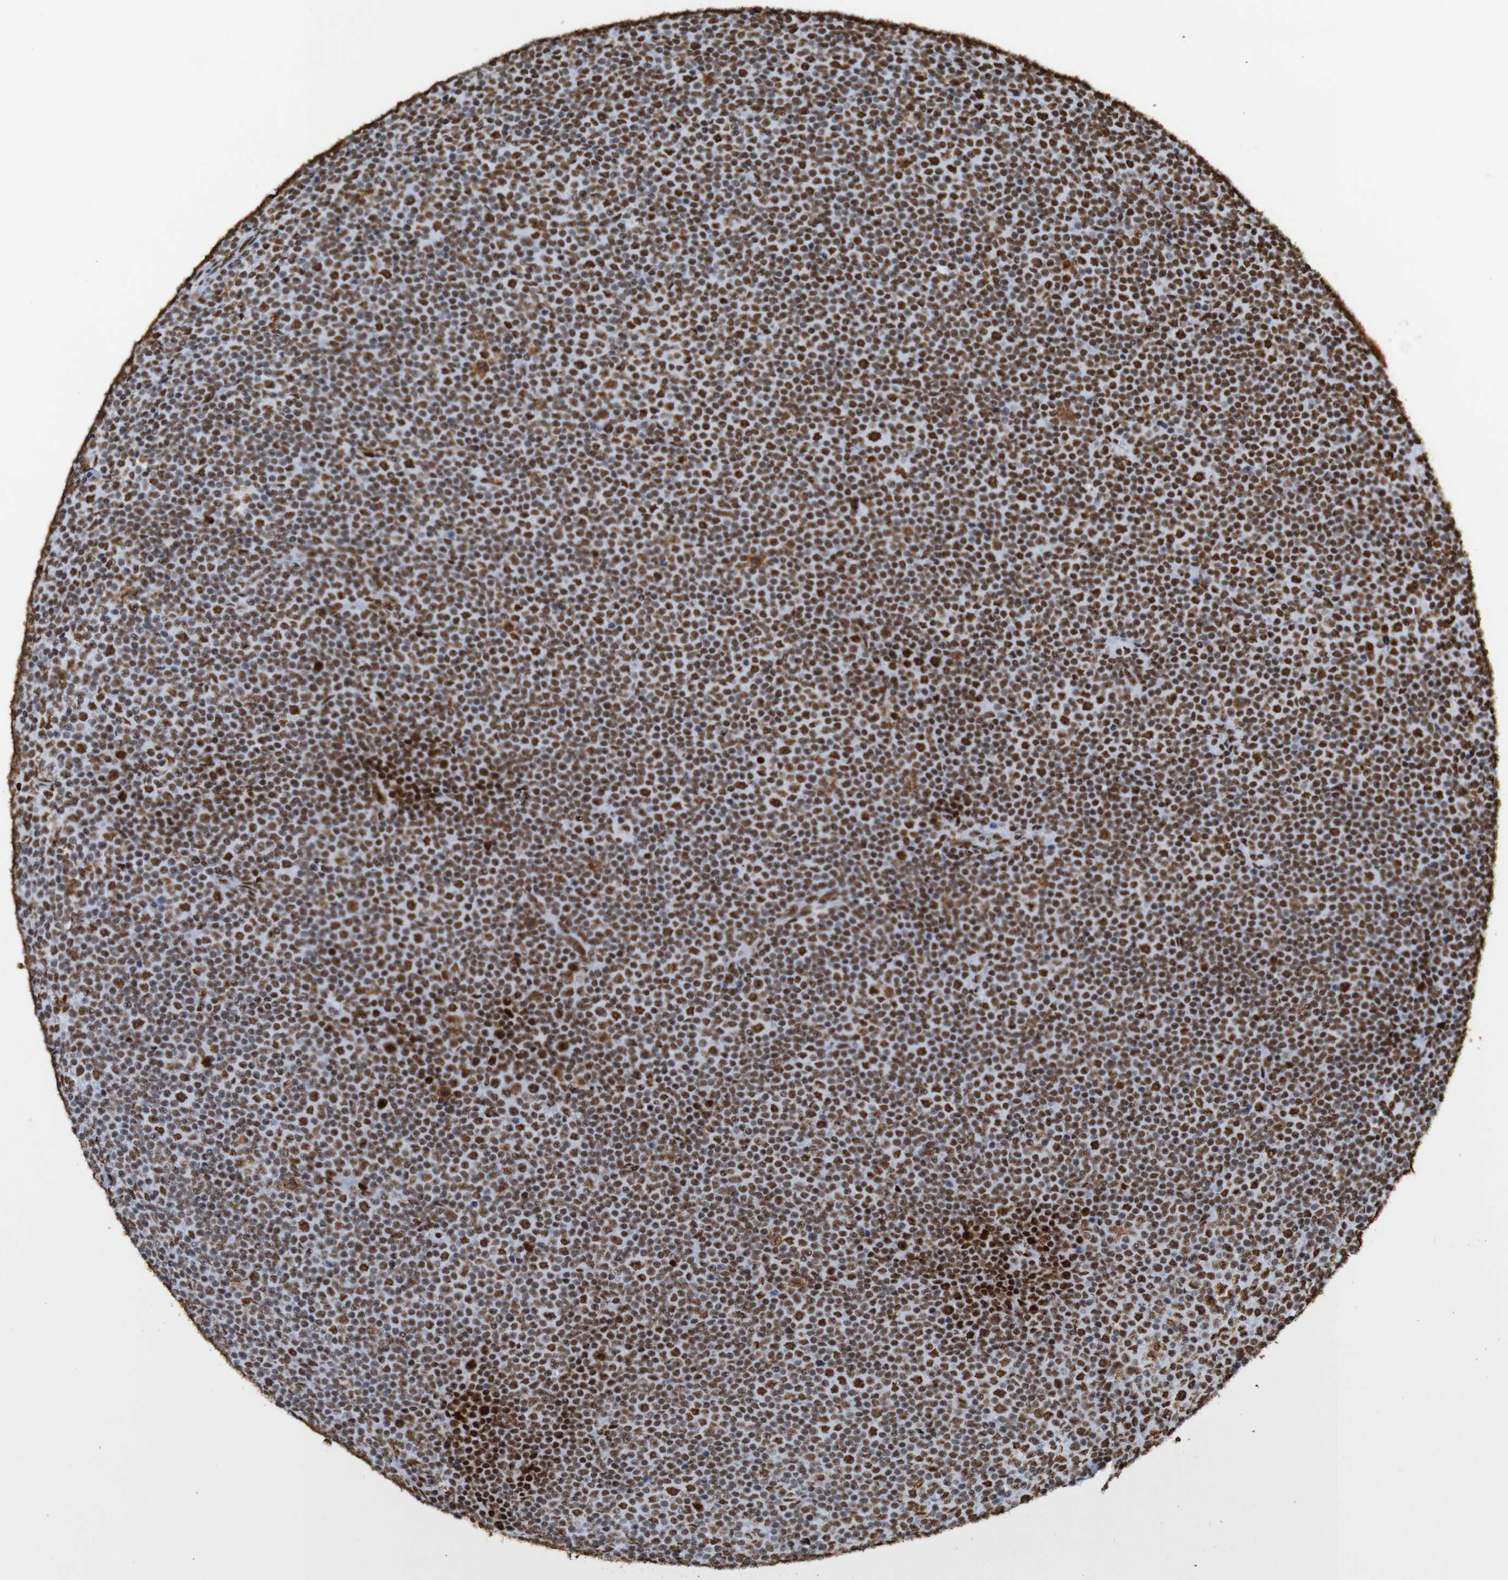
{"staining": {"intensity": "strong", "quantity": ">75%", "location": "nuclear"}, "tissue": "lymphoma", "cell_type": "Tumor cells", "image_type": "cancer", "snomed": [{"axis": "morphology", "description": "Malignant lymphoma, non-Hodgkin's type, Low grade"}, {"axis": "topography", "description": "Lymph node"}], "caption": "High-magnification brightfield microscopy of low-grade malignant lymphoma, non-Hodgkin's type stained with DAB (3,3'-diaminobenzidine) (brown) and counterstained with hematoxylin (blue). tumor cells exhibit strong nuclear staining is identified in approximately>75% of cells.", "gene": "SRSF3", "patient": {"sex": "female", "age": 67}}